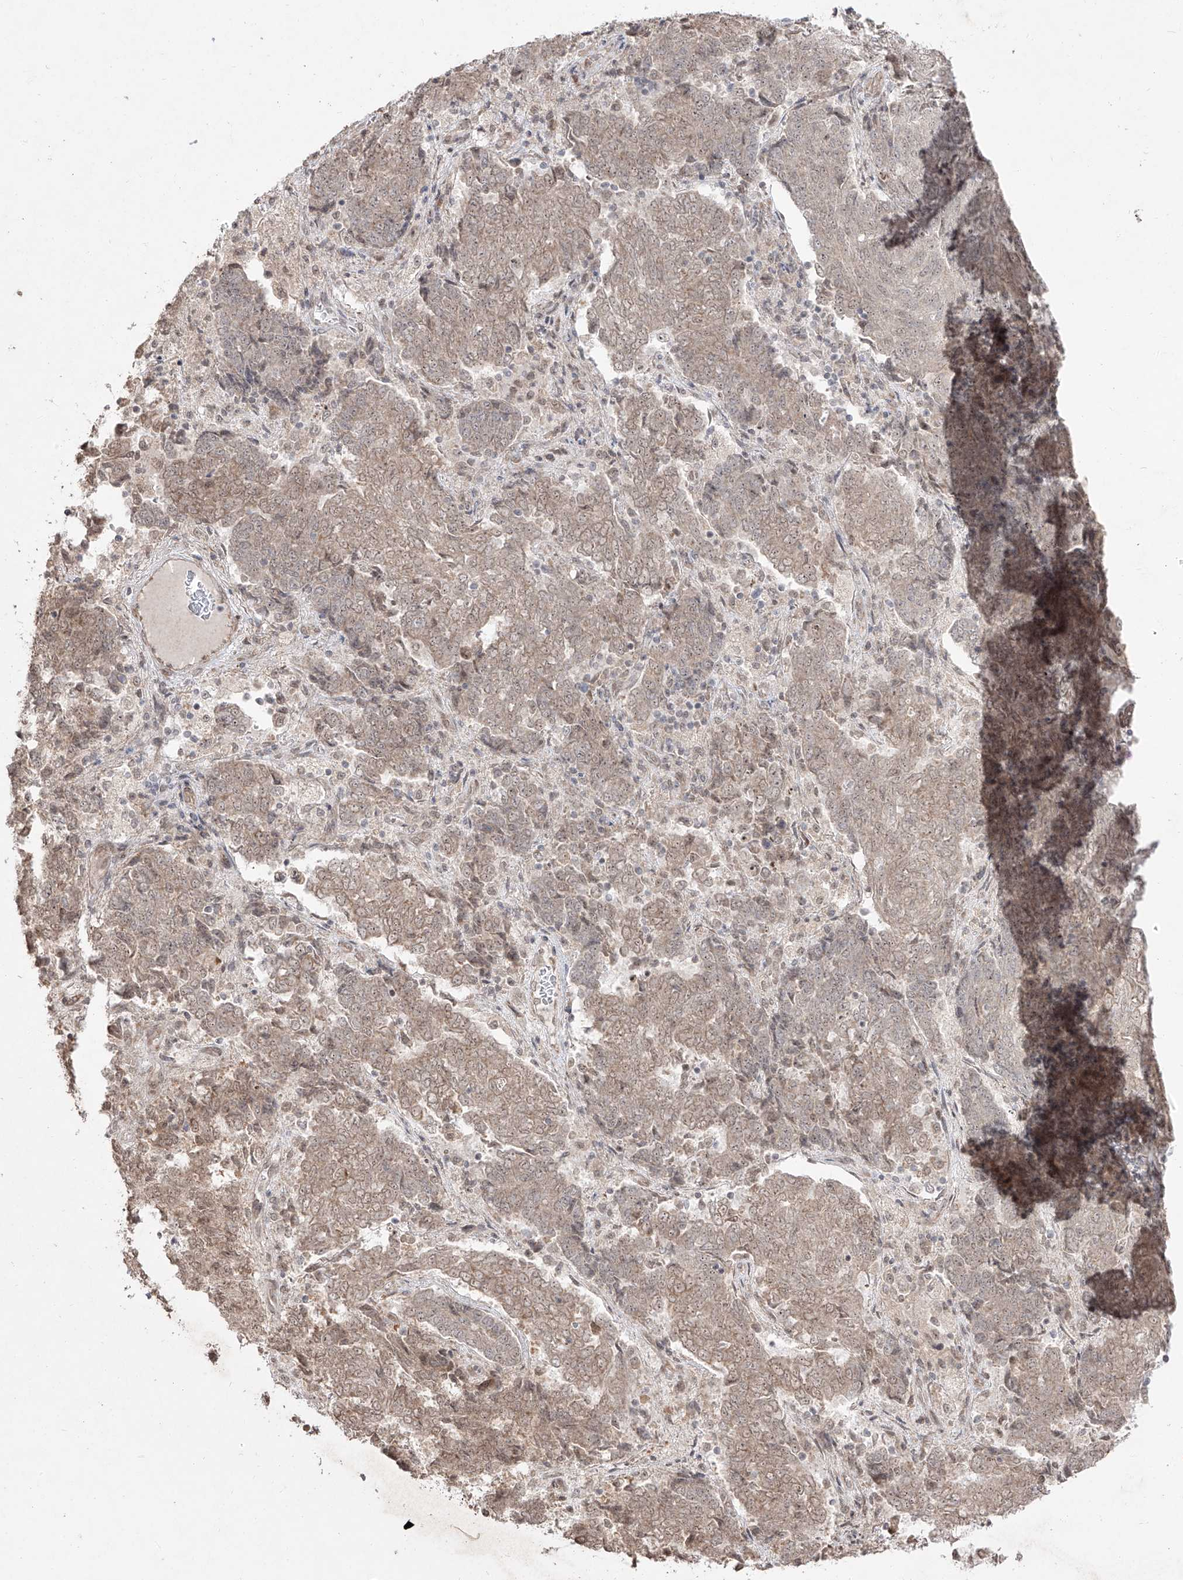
{"staining": {"intensity": "weak", "quantity": "25%-75%", "location": "cytoplasmic/membranous,nuclear"}, "tissue": "endometrial cancer", "cell_type": "Tumor cells", "image_type": "cancer", "snomed": [{"axis": "morphology", "description": "Adenocarcinoma, NOS"}, {"axis": "topography", "description": "Endometrium"}], "caption": "Tumor cells display low levels of weak cytoplasmic/membranous and nuclear staining in about 25%-75% of cells in adenocarcinoma (endometrial). (DAB (3,3'-diaminobenzidine) = brown stain, brightfield microscopy at high magnification).", "gene": "SNRNP27", "patient": {"sex": "female", "age": 80}}